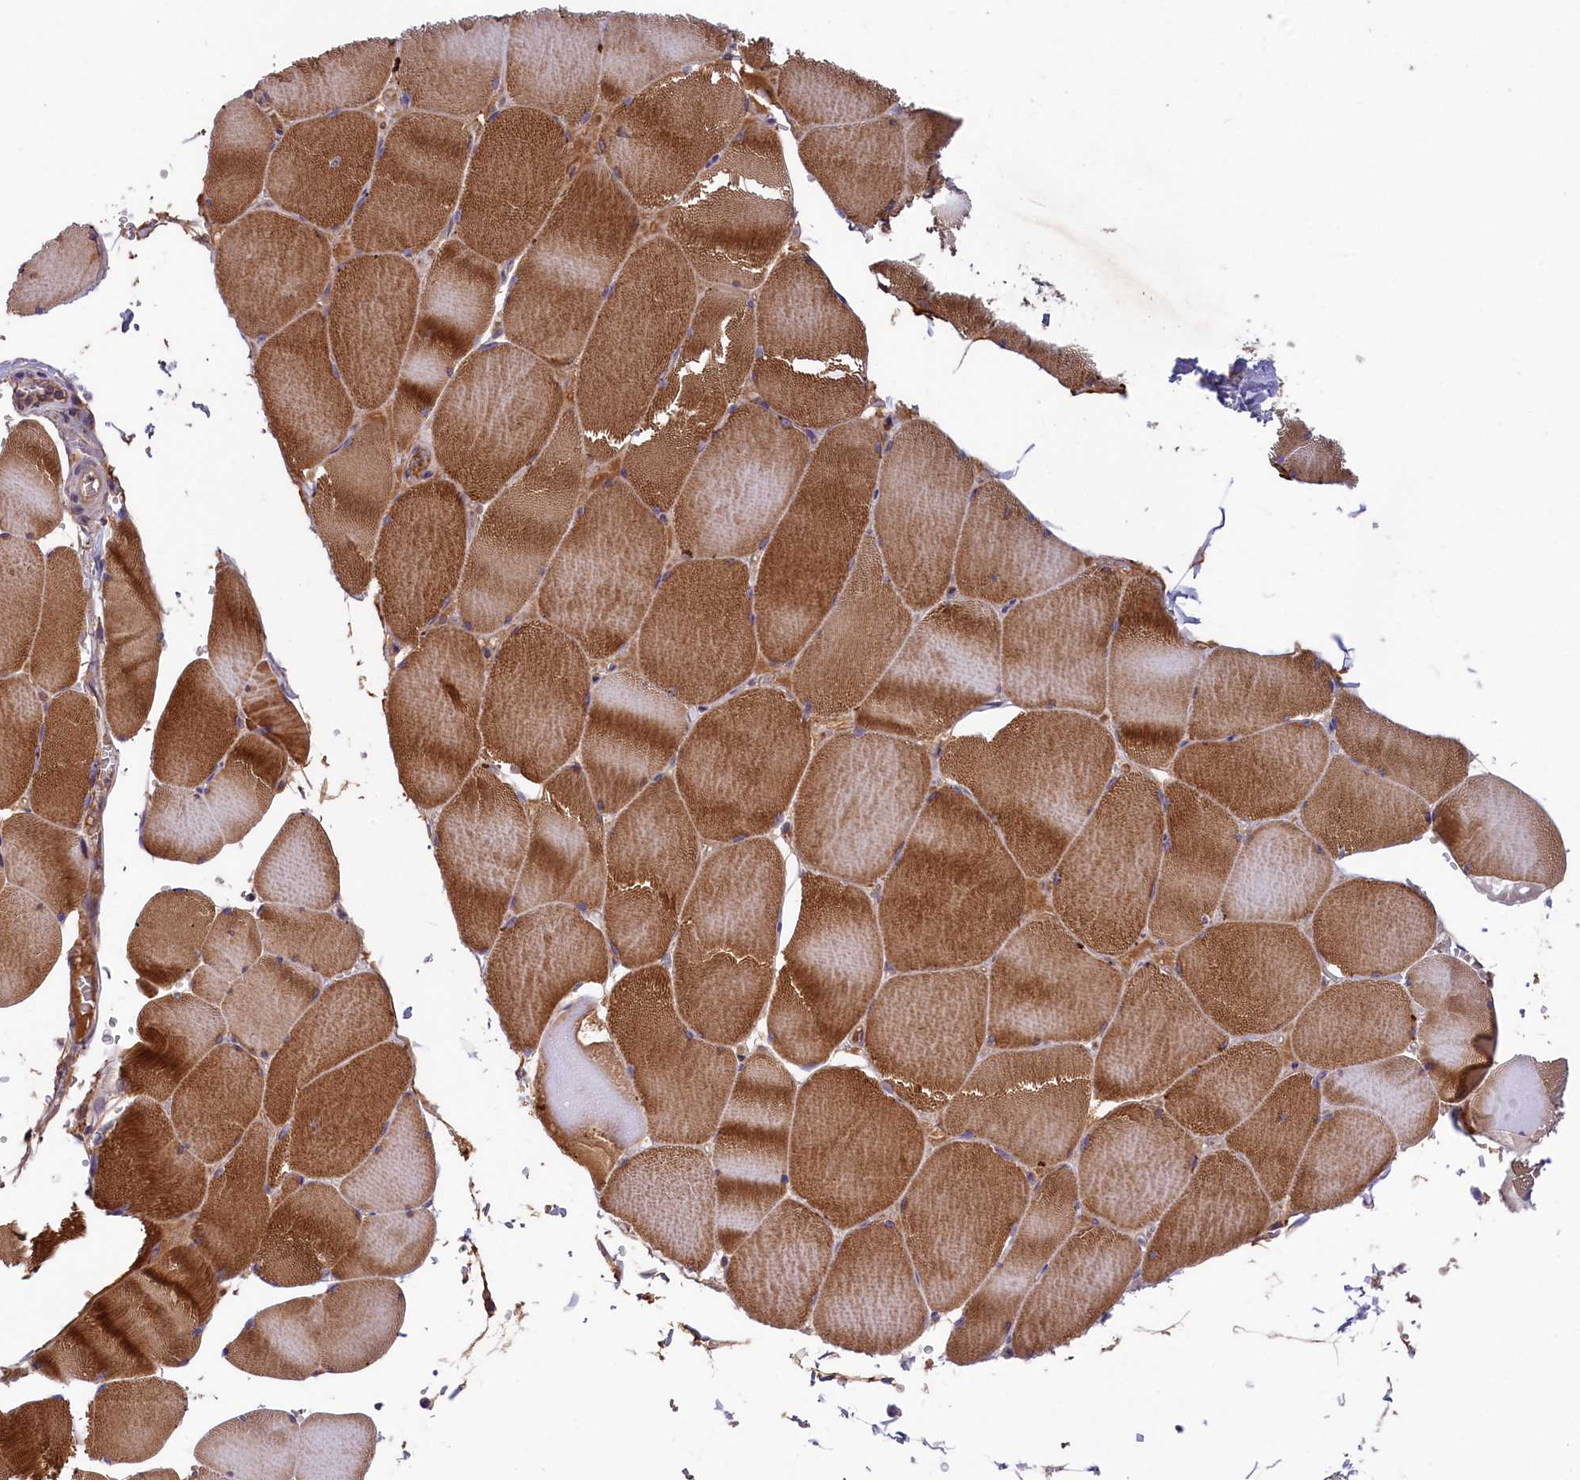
{"staining": {"intensity": "strong", "quantity": ">75%", "location": "cytoplasmic/membranous"}, "tissue": "skeletal muscle", "cell_type": "Myocytes", "image_type": "normal", "snomed": [{"axis": "morphology", "description": "Normal tissue, NOS"}, {"axis": "topography", "description": "Skeletal muscle"}, {"axis": "topography", "description": "Head-Neck"}], "caption": "About >75% of myocytes in benign human skeletal muscle demonstrate strong cytoplasmic/membranous protein expression as visualized by brown immunohistochemical staining.", "gene": "STYX", "patient": {"sex": "male", "age": 66}}